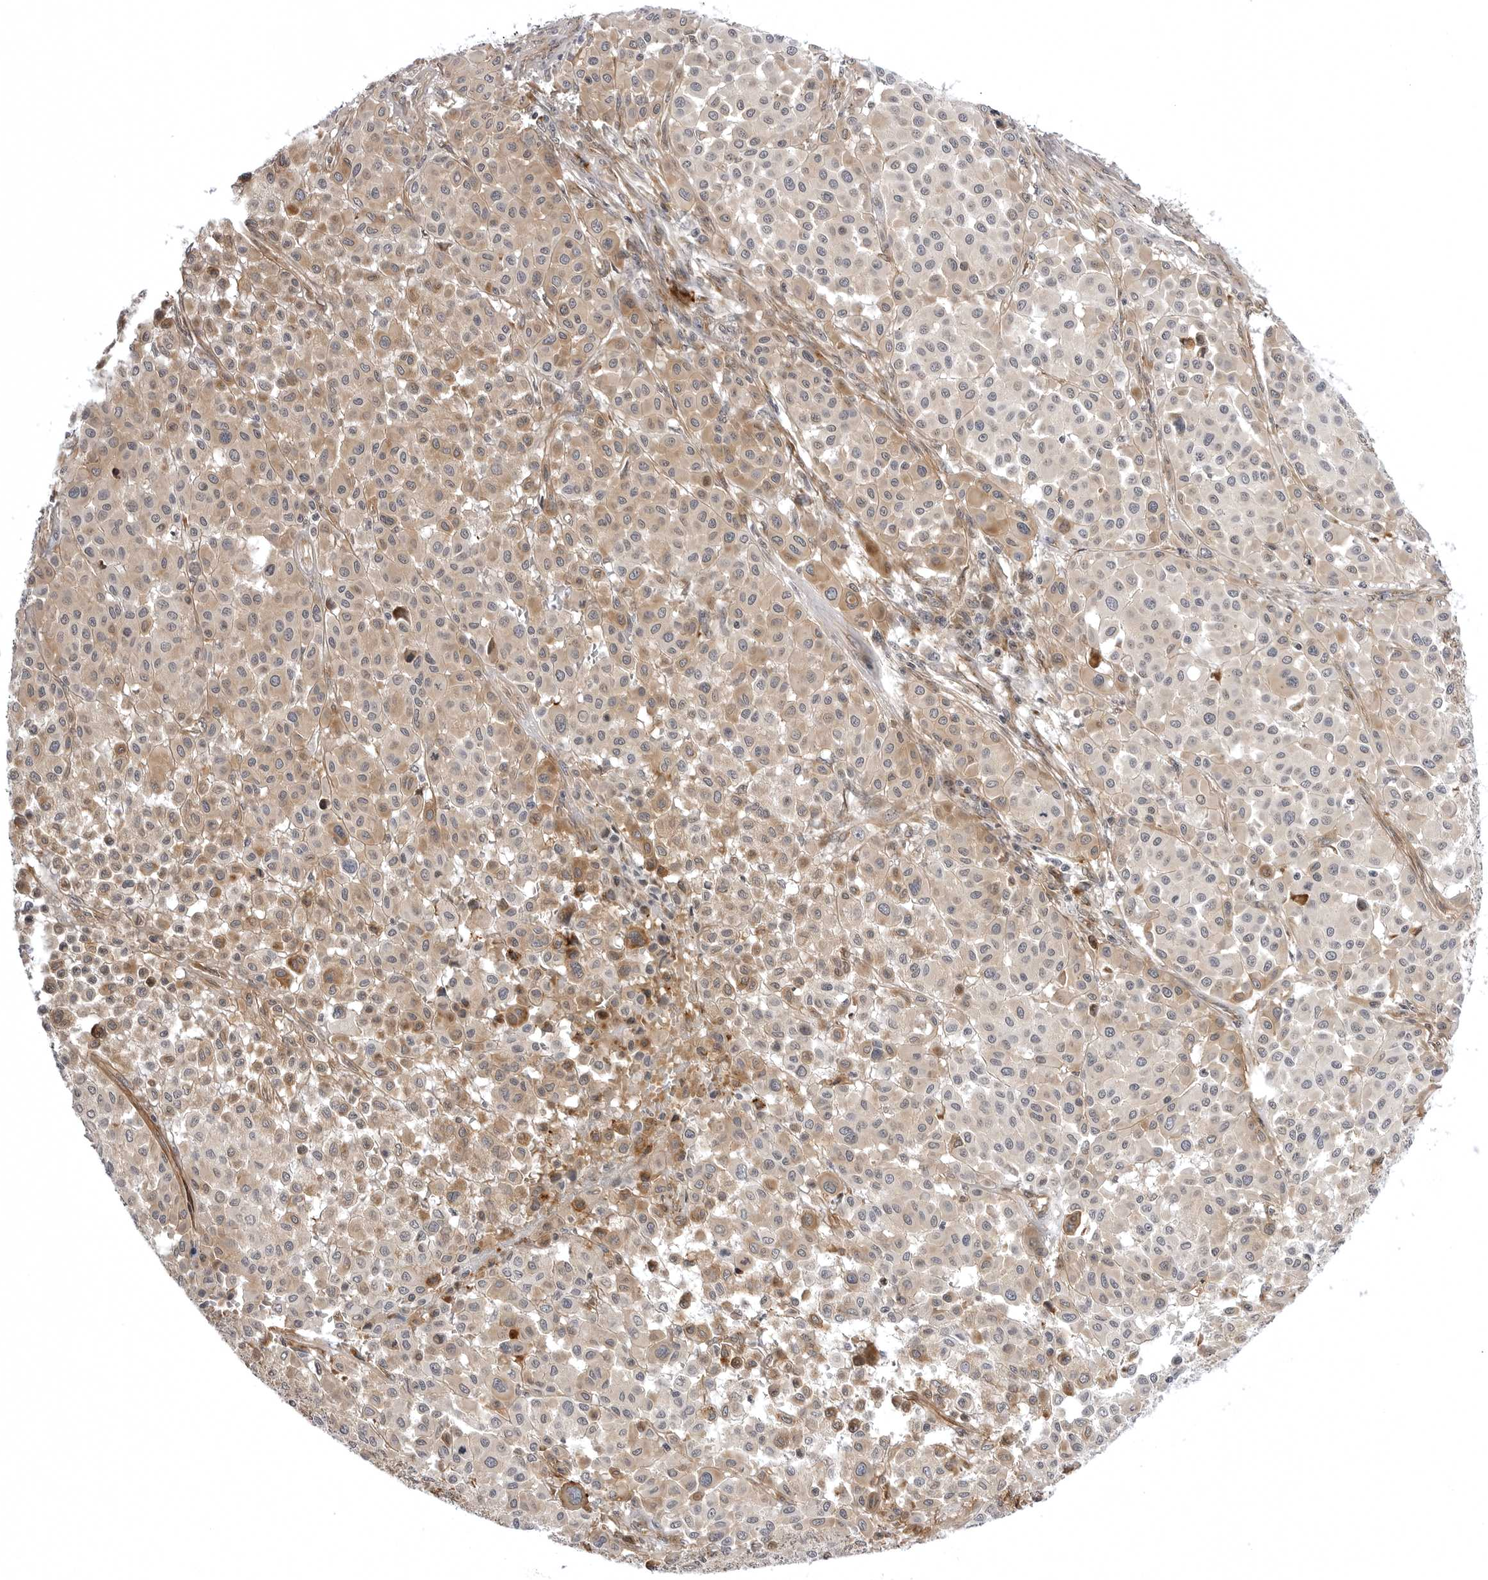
{"staining": {"intensity": "moderate", "quantity": ">75%", "location": "cytoplasmic/membranous"}, "tissue": "melanoma", "cell_type": "Tumor cells", "image_type": "cancer", "snomed": [{"axis": "morphology", "description": "Malignant melanoma, Metastatic site"}, {"axis": "topography", "description": "Soft tissue"}], "caption": "An image of melanoma stained for a protein demonstrates moderate cytoplasmic/membranous brown staining in tumor cells. (Brightfield microscopy of DAB IHC at high magnification).", "gene": "ARL5A", "patient": {"sex": "male", "age": 41}}